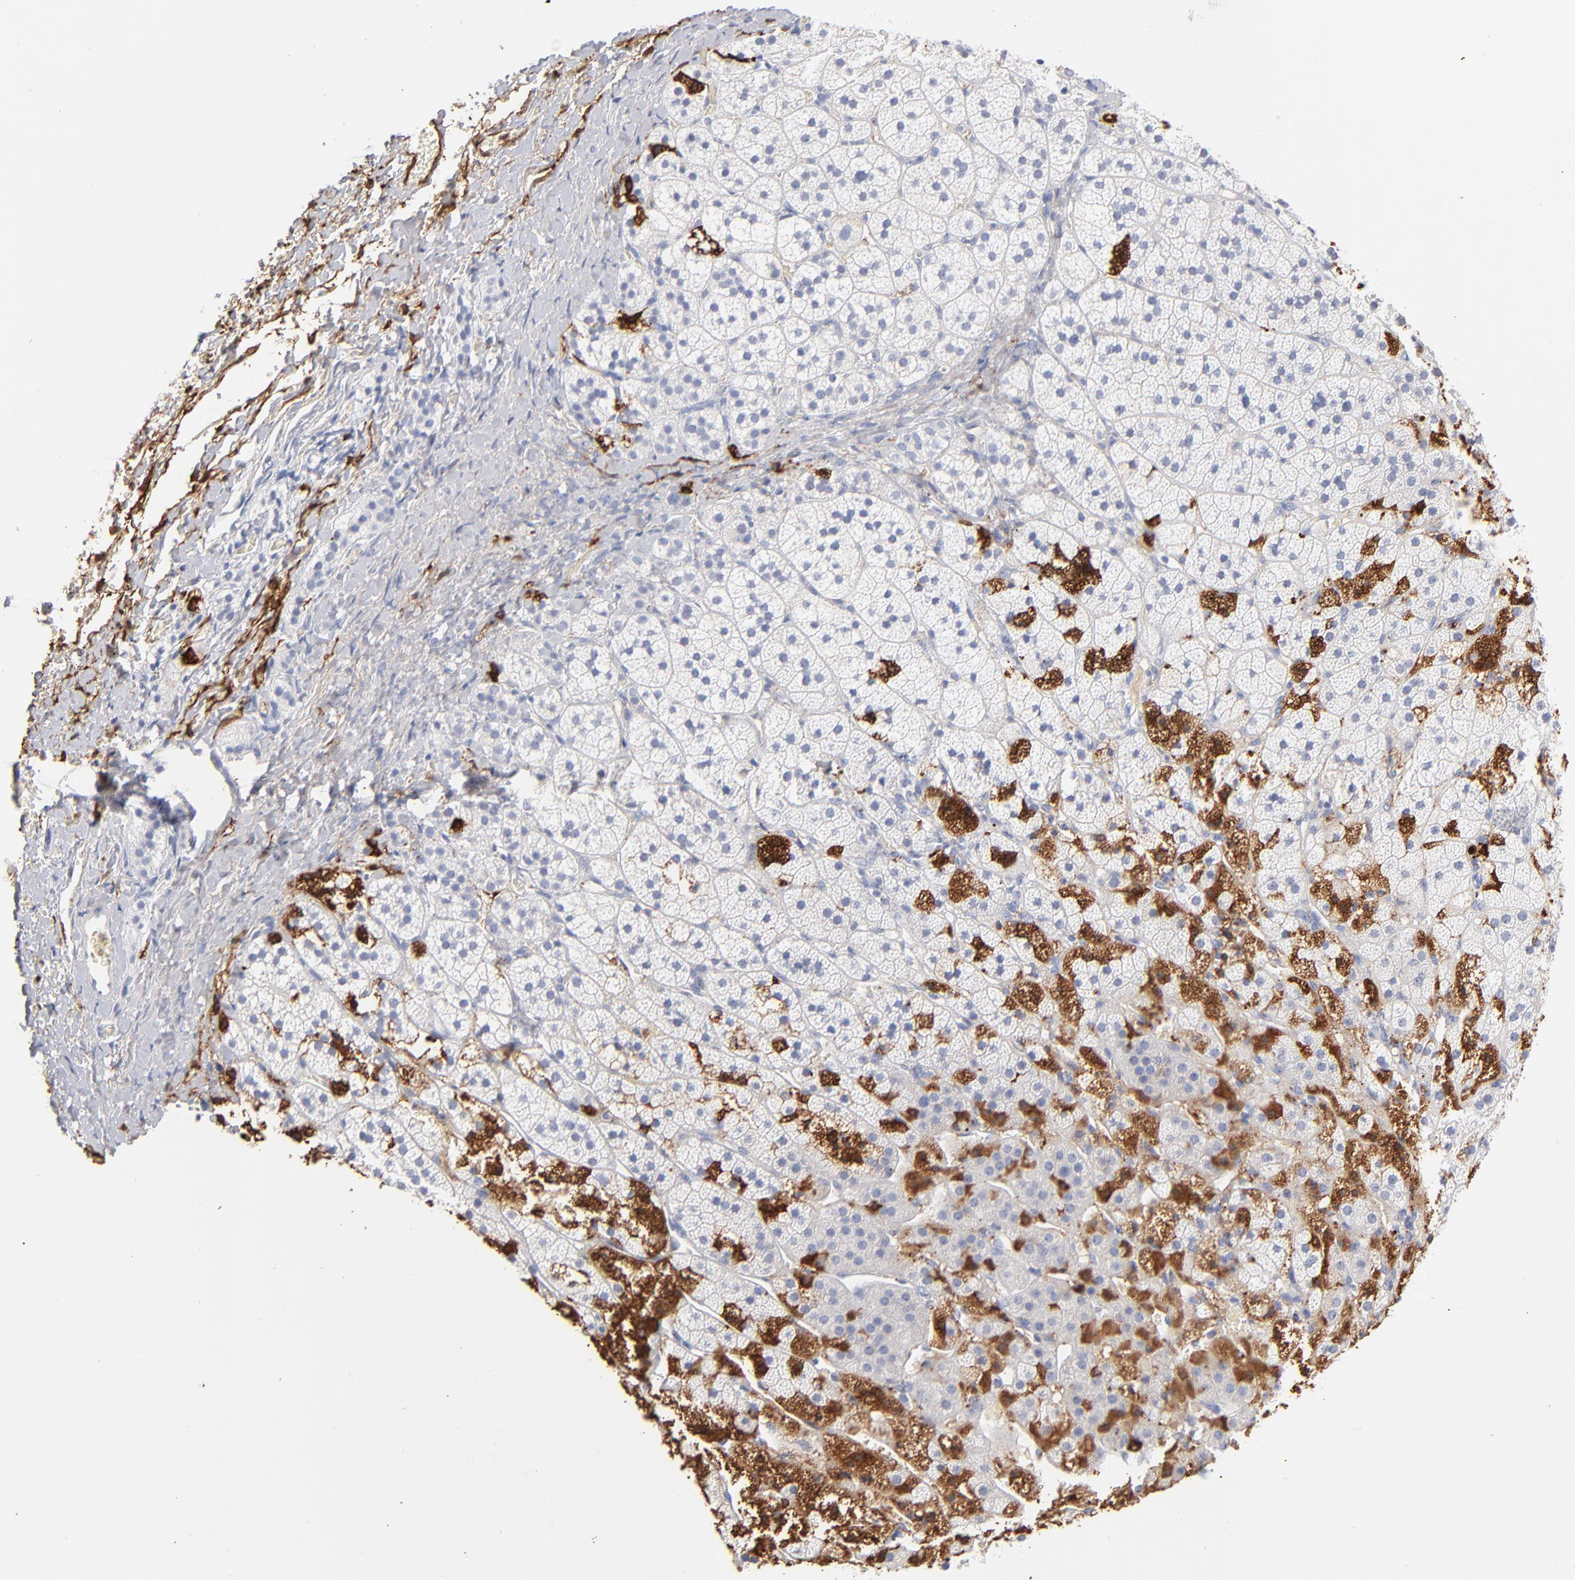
{"staining": {"intensity": "moderate", "quantity": "<25%", "location": "cytoplasmic/membranous"}, "tissue": "adrenal gland", "cell_type": "Glandular cells", "image_type": "normal", "snomed": [{"axis": "morphology", "description": "Normal tissue, NOS"}, {"axis": "topography", "description": "Adrenal gland"}], "caption": "Brown immunohistochemical staining in normal human adrenal gland exhibits moderate cytoplasmic/membranous staining in about <25% of glandular cells.", "gene": "APOH", "patient": {"sex": "female", "age": 44}}